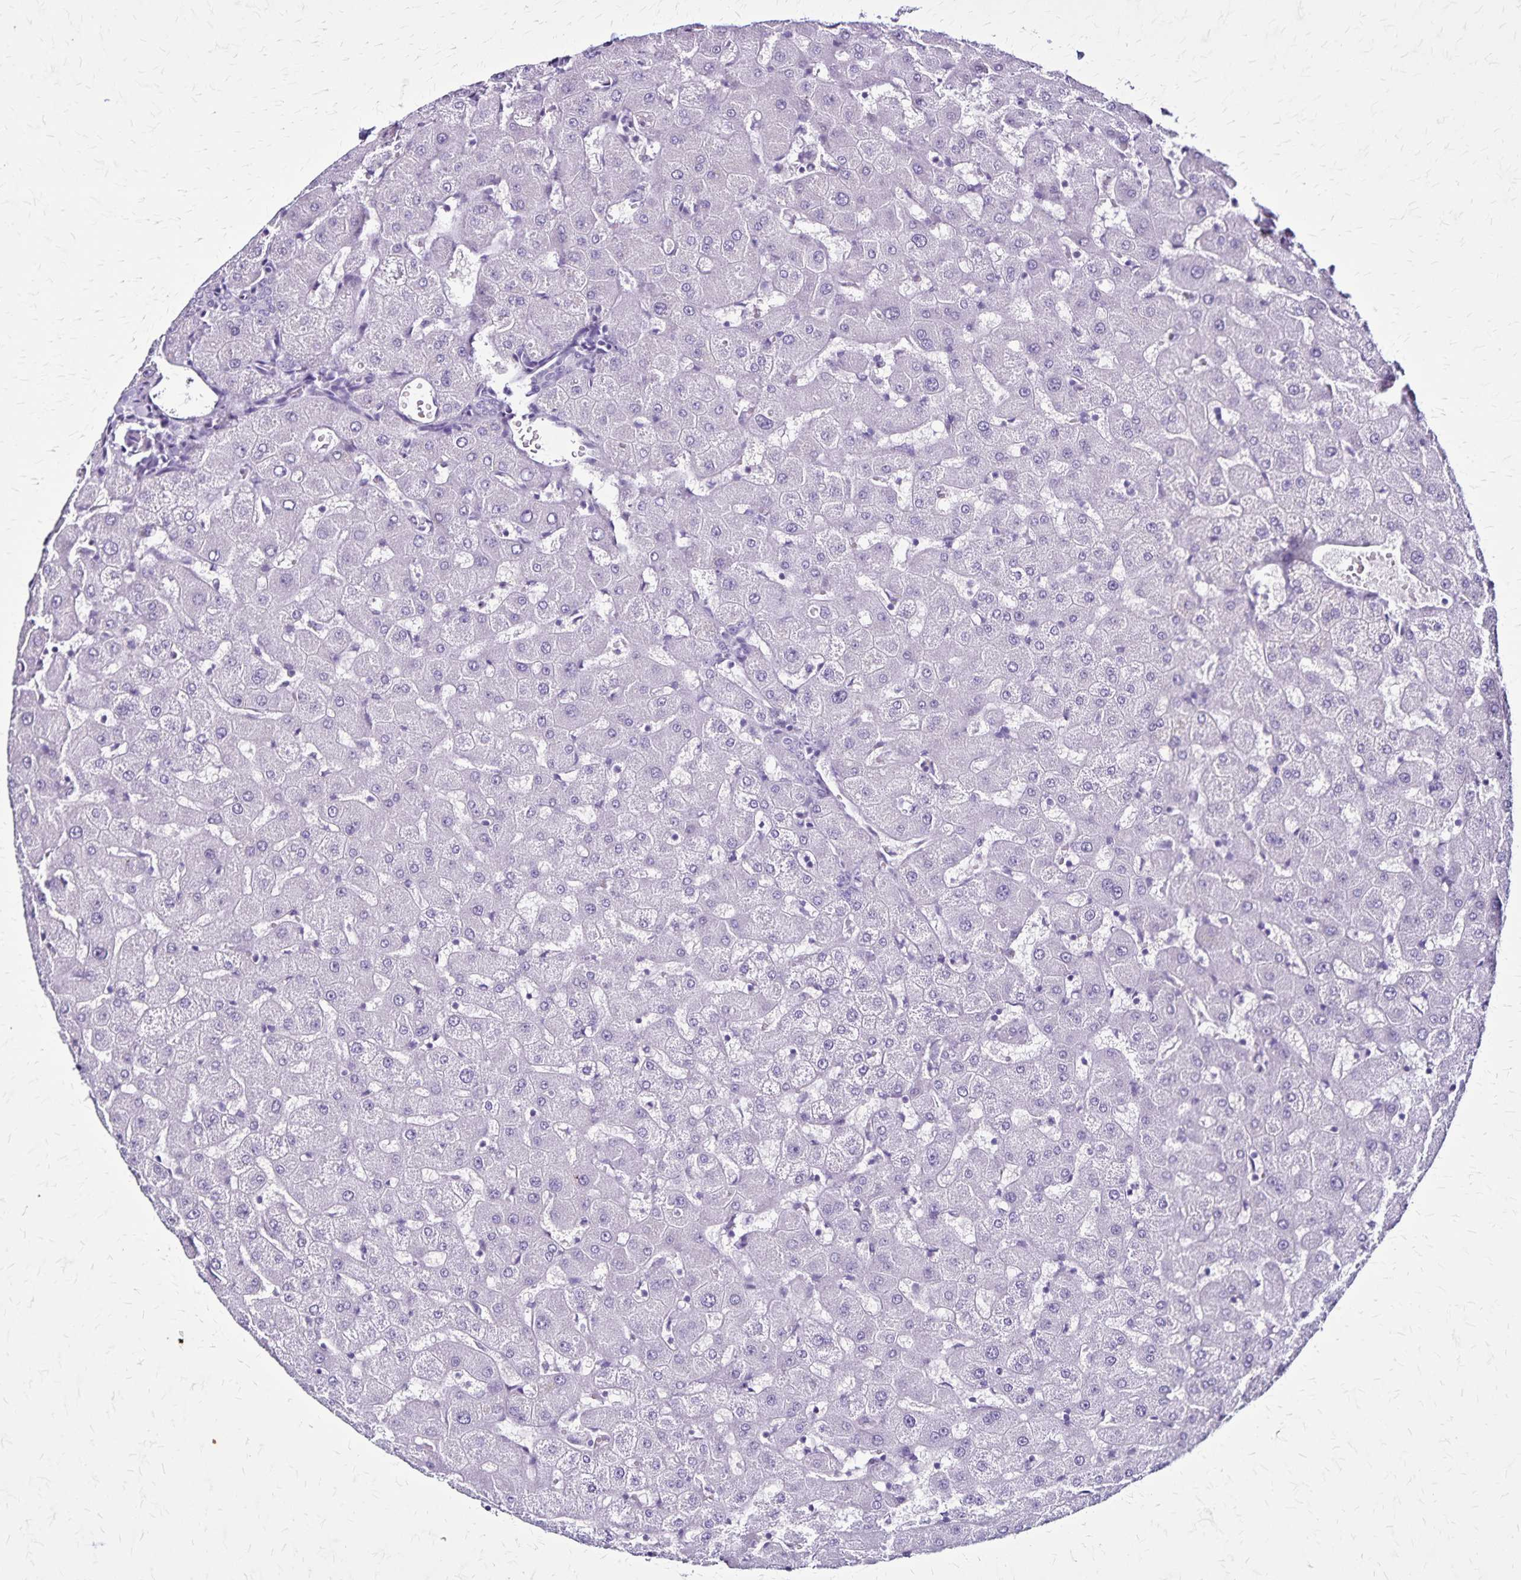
{"staining": {"intensity": "negative", "quantity": "none", "location": "none"}, "tissue": "liver", "cell_type": "Cholangiocytes", "image_type": "normal", "snomed": [{"axis": "morphology", "description": "Normal tissue, NOS"}, {"axis": "topography", "description": "Liver"}], "caption": "This is an immunohistochemistry (IHC) image of benign liver. There is no positivity in cholangiocytes.", "gene": "KRT2", "patient": {"sex": "female", "age": 63}}